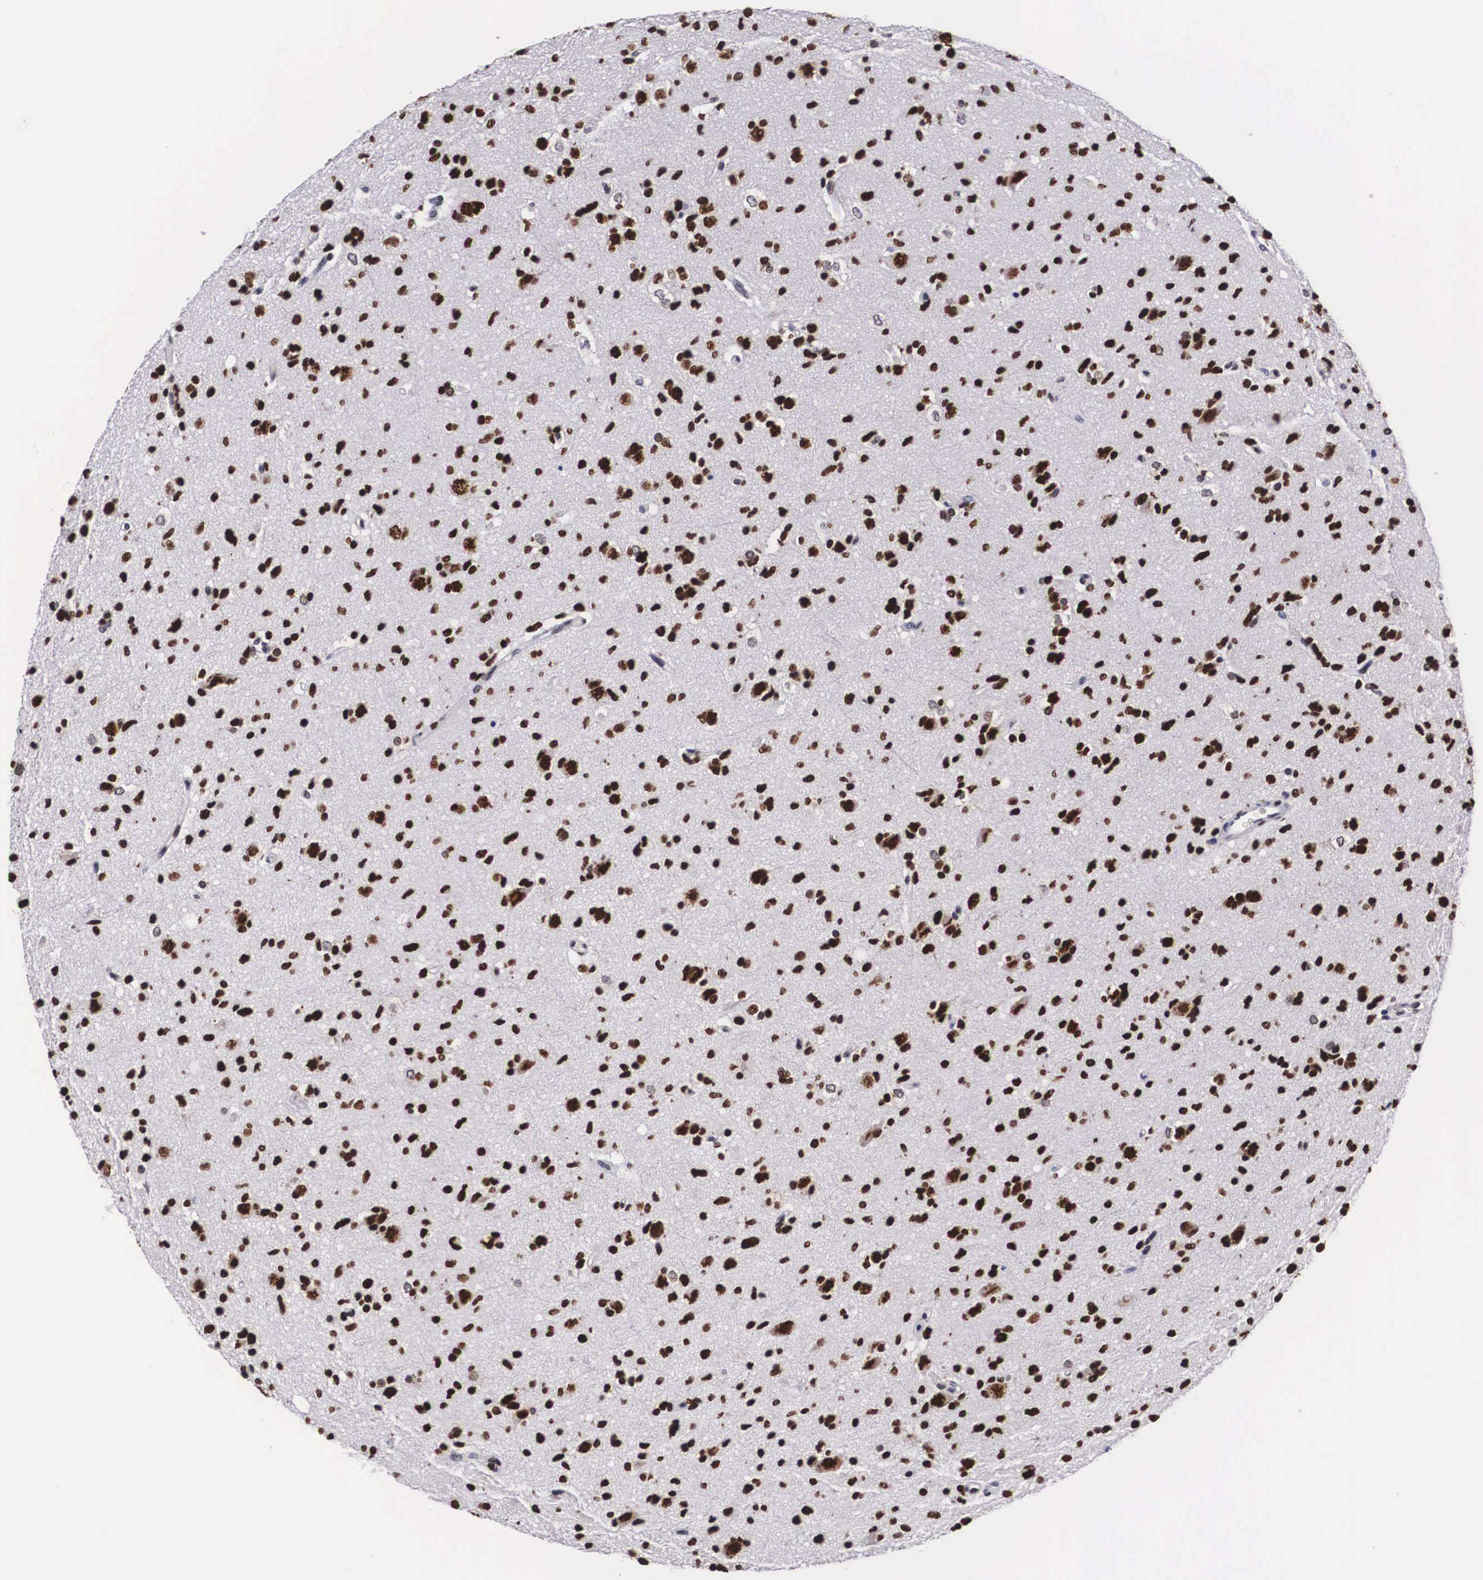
{"staining": {"intensity": "strong", "quantity": "25%-75%", "location": "nuclear"}, "tissue": "glioma", "cell_type": "Tumor cells", "image_type": "cancer", "snomed": [{"axis": "morphology", "description": "Glioma, malignant, Low grade"}, {"axis": "topography", "description": "Brain"}], "caption": "This is an image of immunohistochemistry (IHC) staining of malignant glioma (low-grade), which shows strong expression in the nuclear of tumor cells.", "gene": "KHDRBS3", "patient": {"sex": "female", "age": 46}}